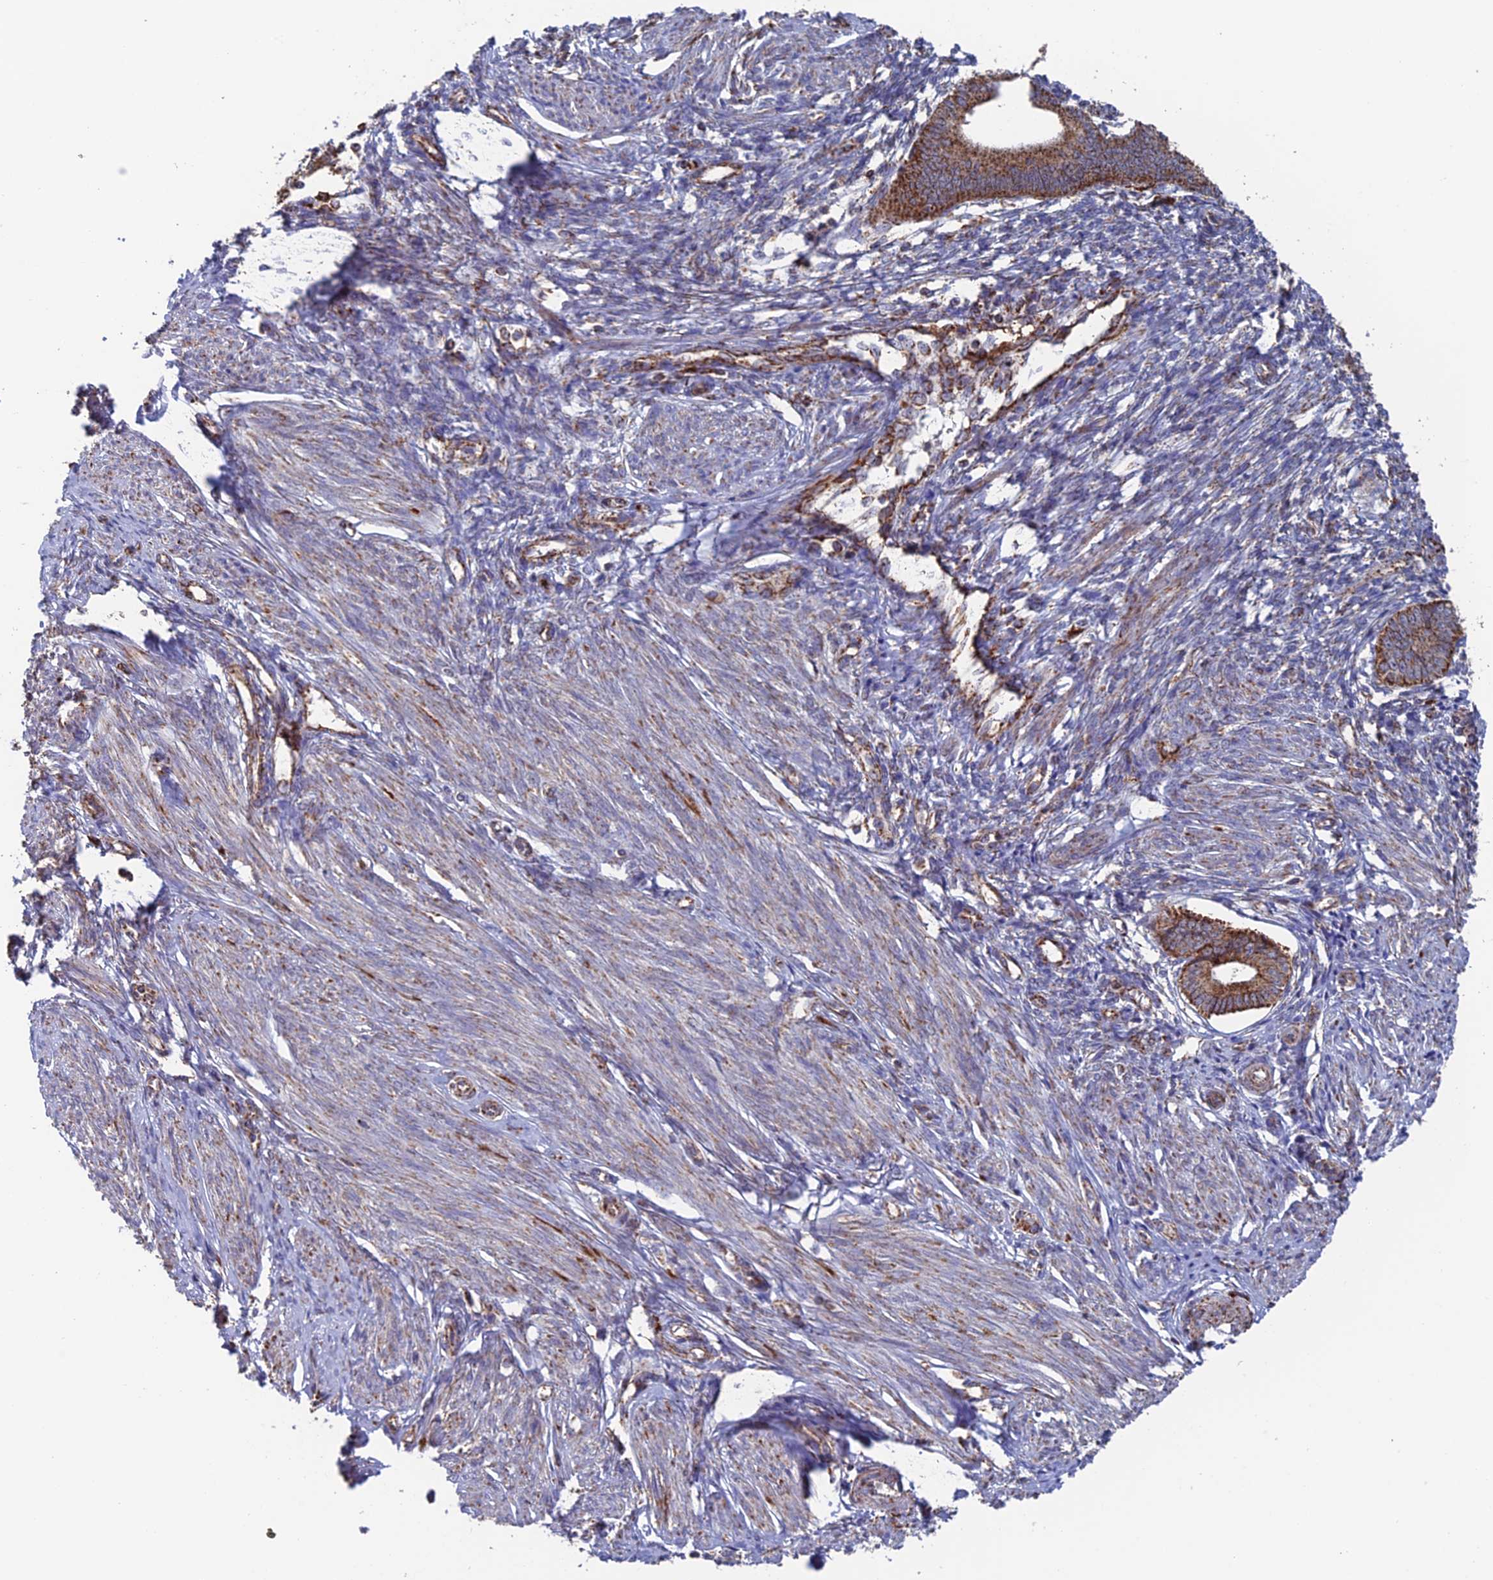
{"staining": {"intensity": "weak", "quantity": "<25%", "location": "cytoplasmic/membranous"}, "tissue": "endometrium", "cell_type": "Cells in endometrial stroma", "image_type": "normal", "snomed": [{"axis": "morphology", "description": "Normal tissue, NOS"}, {"axis": "topography", "description": "Endometrium"}], "caption": "Immunohistochemical staining of benign endometrium reveals no significant staining in cells in endometrial stroma.", "gene": "DTYMK", "patient": {"sex": "female", "age": 46}}